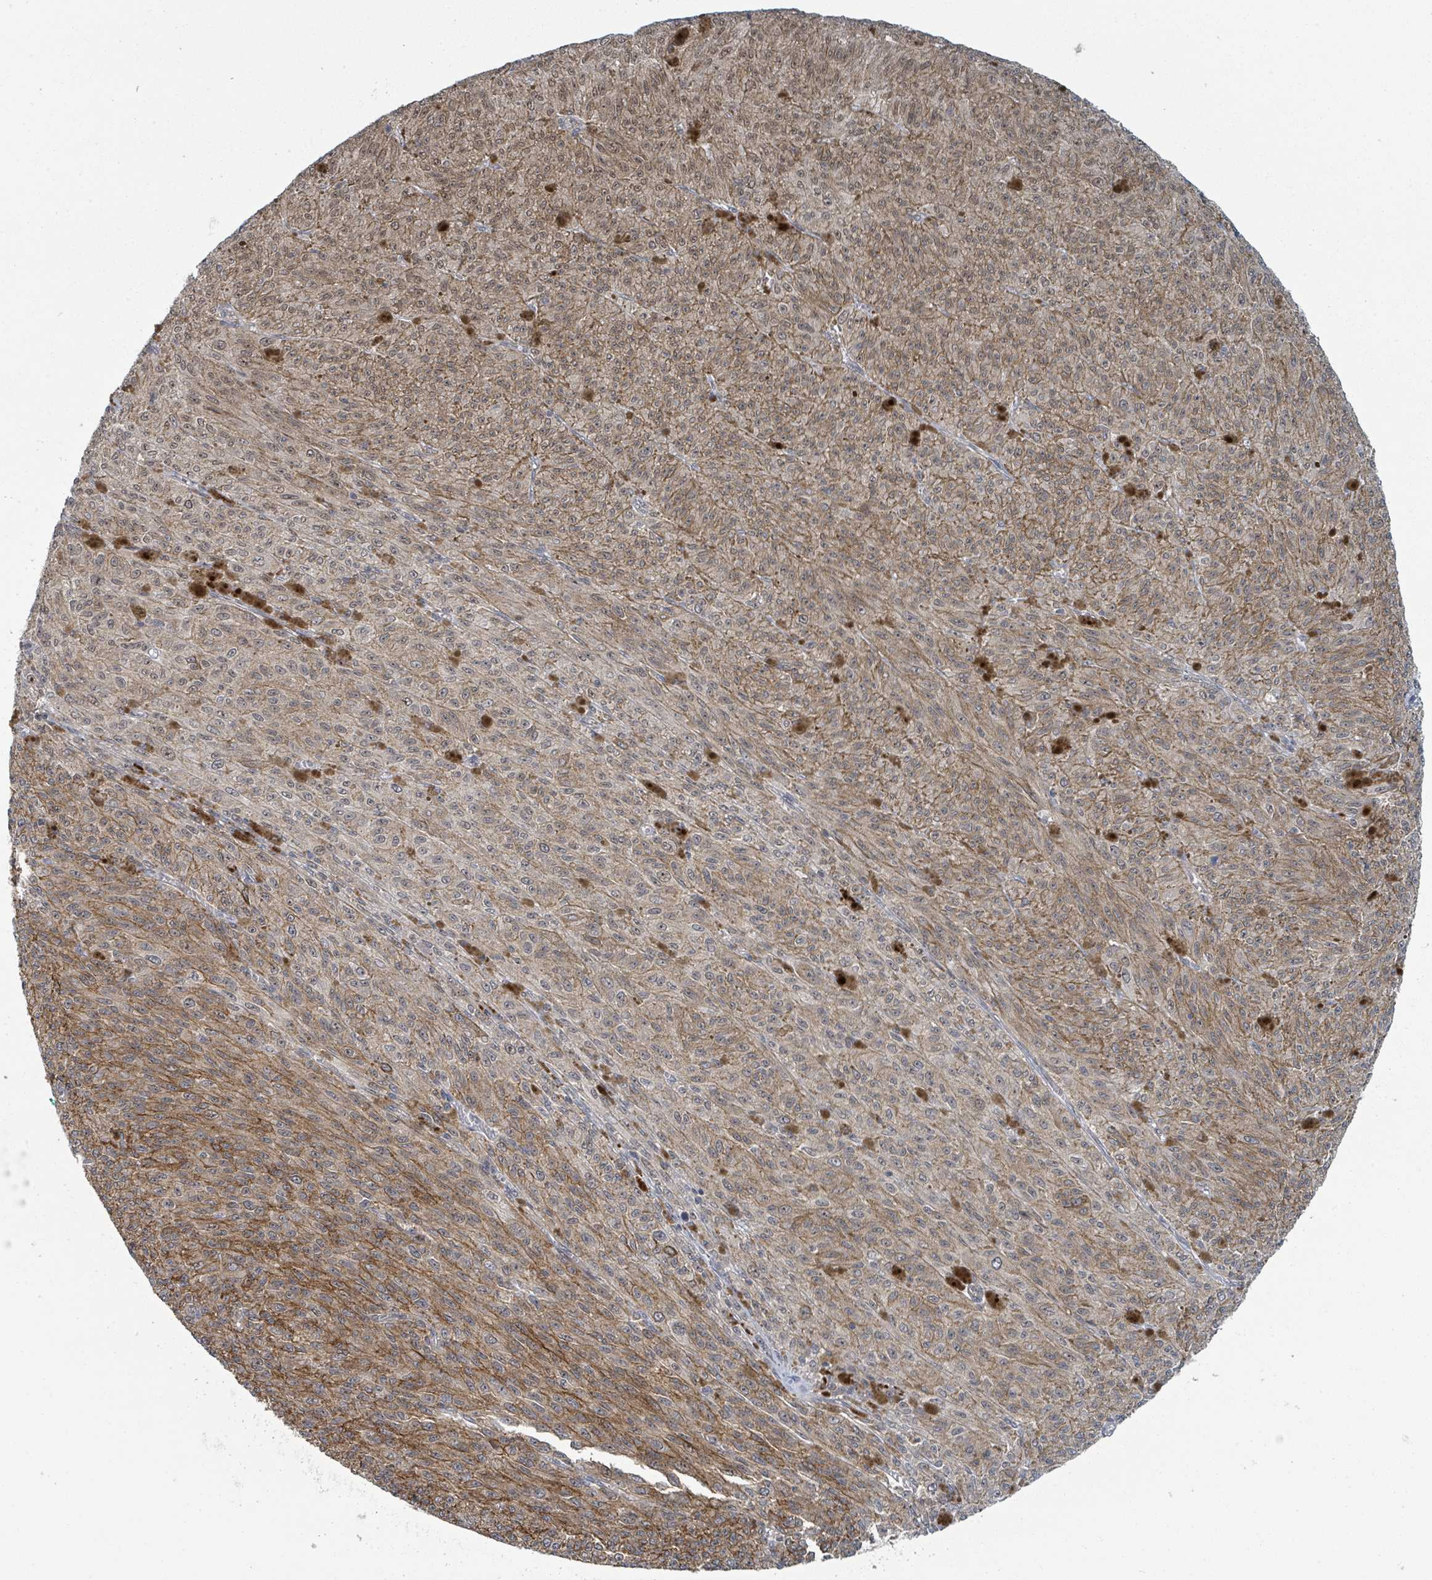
{"staining": {"intensity": "moderate", "quantity": ">75%", "location": "cytoplasmic/membranous,nuclear"}, "tissue": "melanoma", "cell_type": "Tumor cells", "image_type": "cancer", "snomed": [{"axis": "morphology", "description": "Malignant melanoma, NOS"}, {"axis": "topography", "description": "Skin"}], "caption": "A photomicrograph showing moderate cytoplasmic/membranous and nuclear staining in about >75% of tumor cells in melanoma, as visualized by brown immunohistochemical staining.", "gene": "GTF3C1", "patient": {"sex": "female", "age": 52}}